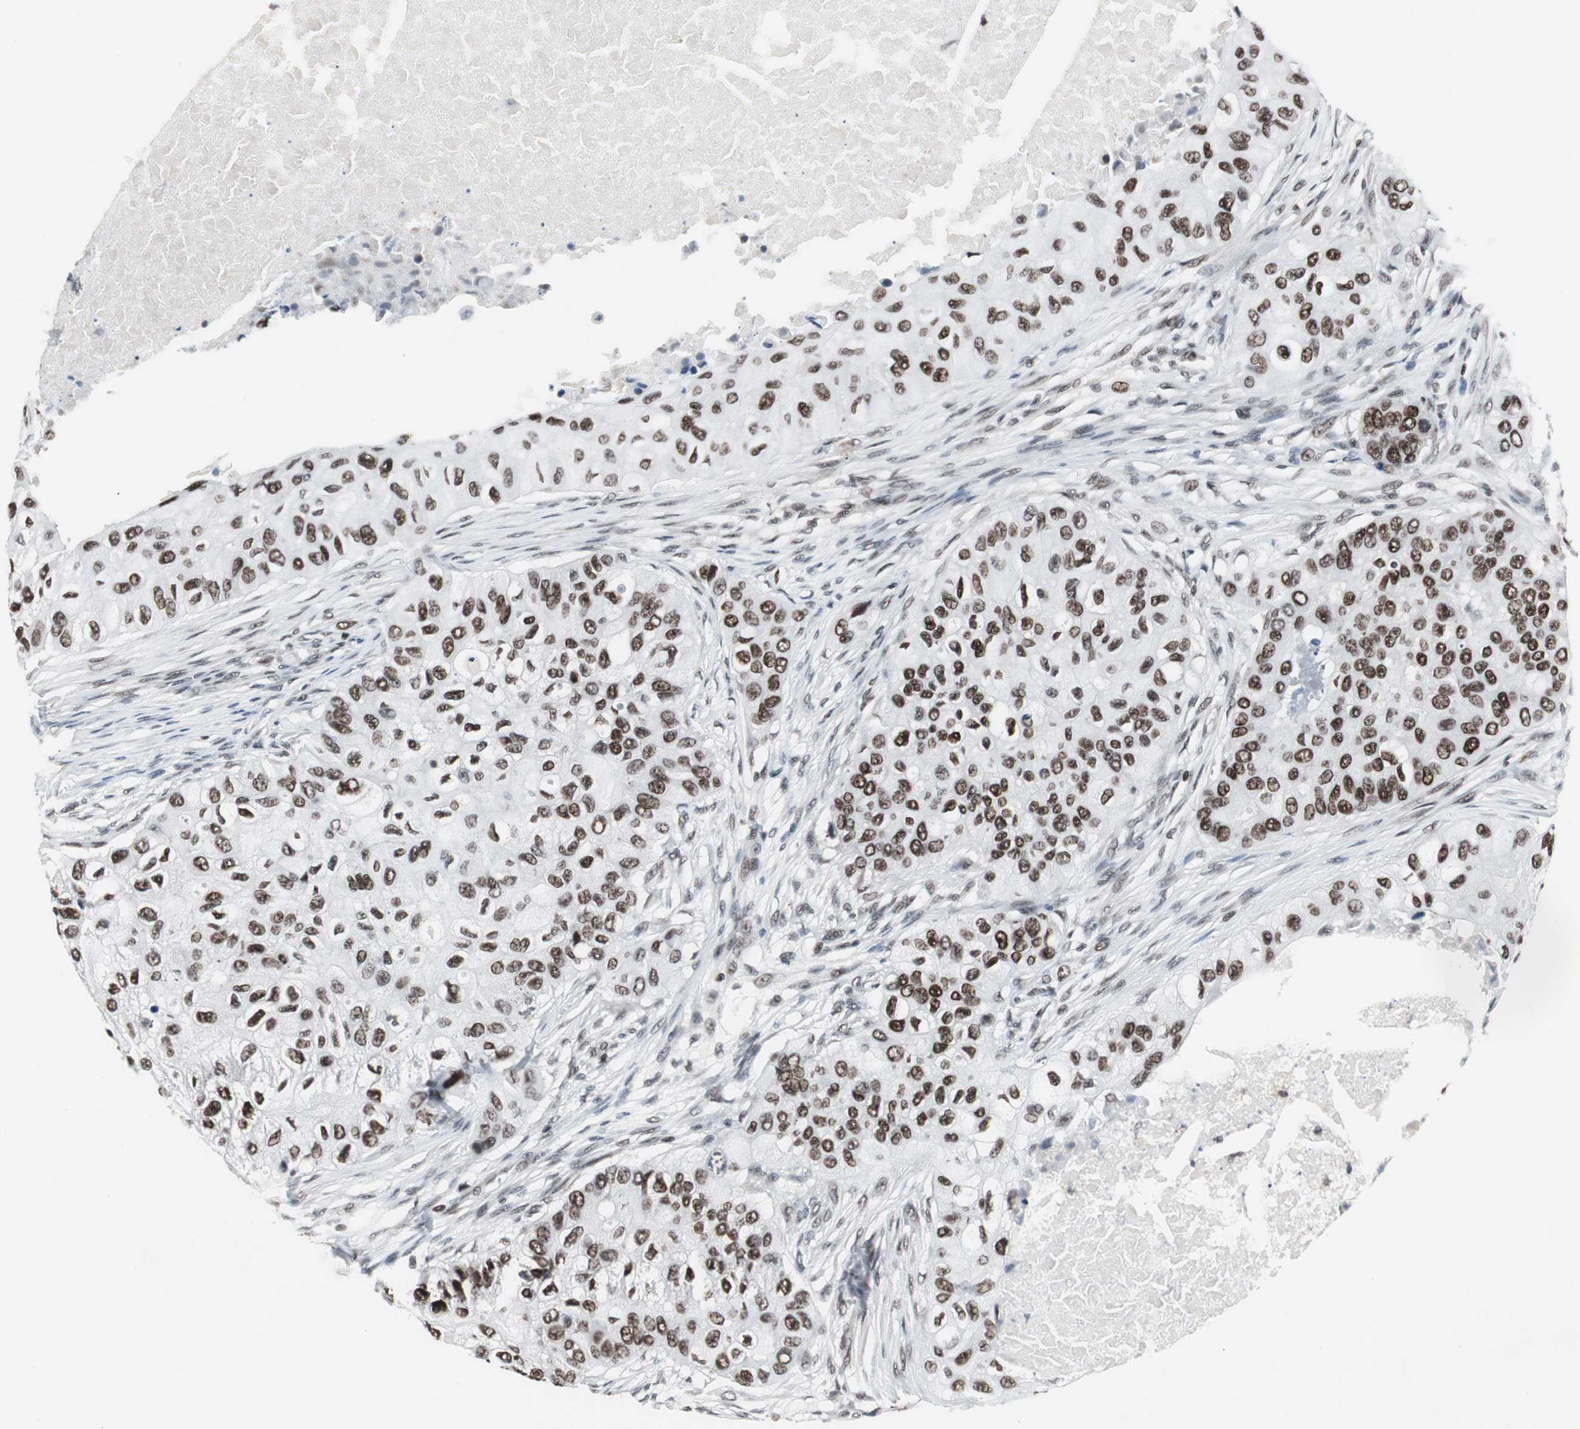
{"staining": {"intensity": "moderate", "quantity": ">75%", "location": "nuclear"}, "tissue": "breast cancer", "cell_type": "Tumor cells", "image_type": "cancer", "snomed": [{"axis": "morphology", "description": "Normal tissue, NOS"}, {"axis": "morphology", "description": "Duct carcinoma"}, {"axis": "topography", "description": "Breast"}], "caption": "Breast cancer stained with DAB immunohistochemistry (IHC) exhibits medium levels of moderate nuclear staining in about >75% of tumor cells.", "gene": "RAD9A", "patient": {"sex": "female", "age": 49}}